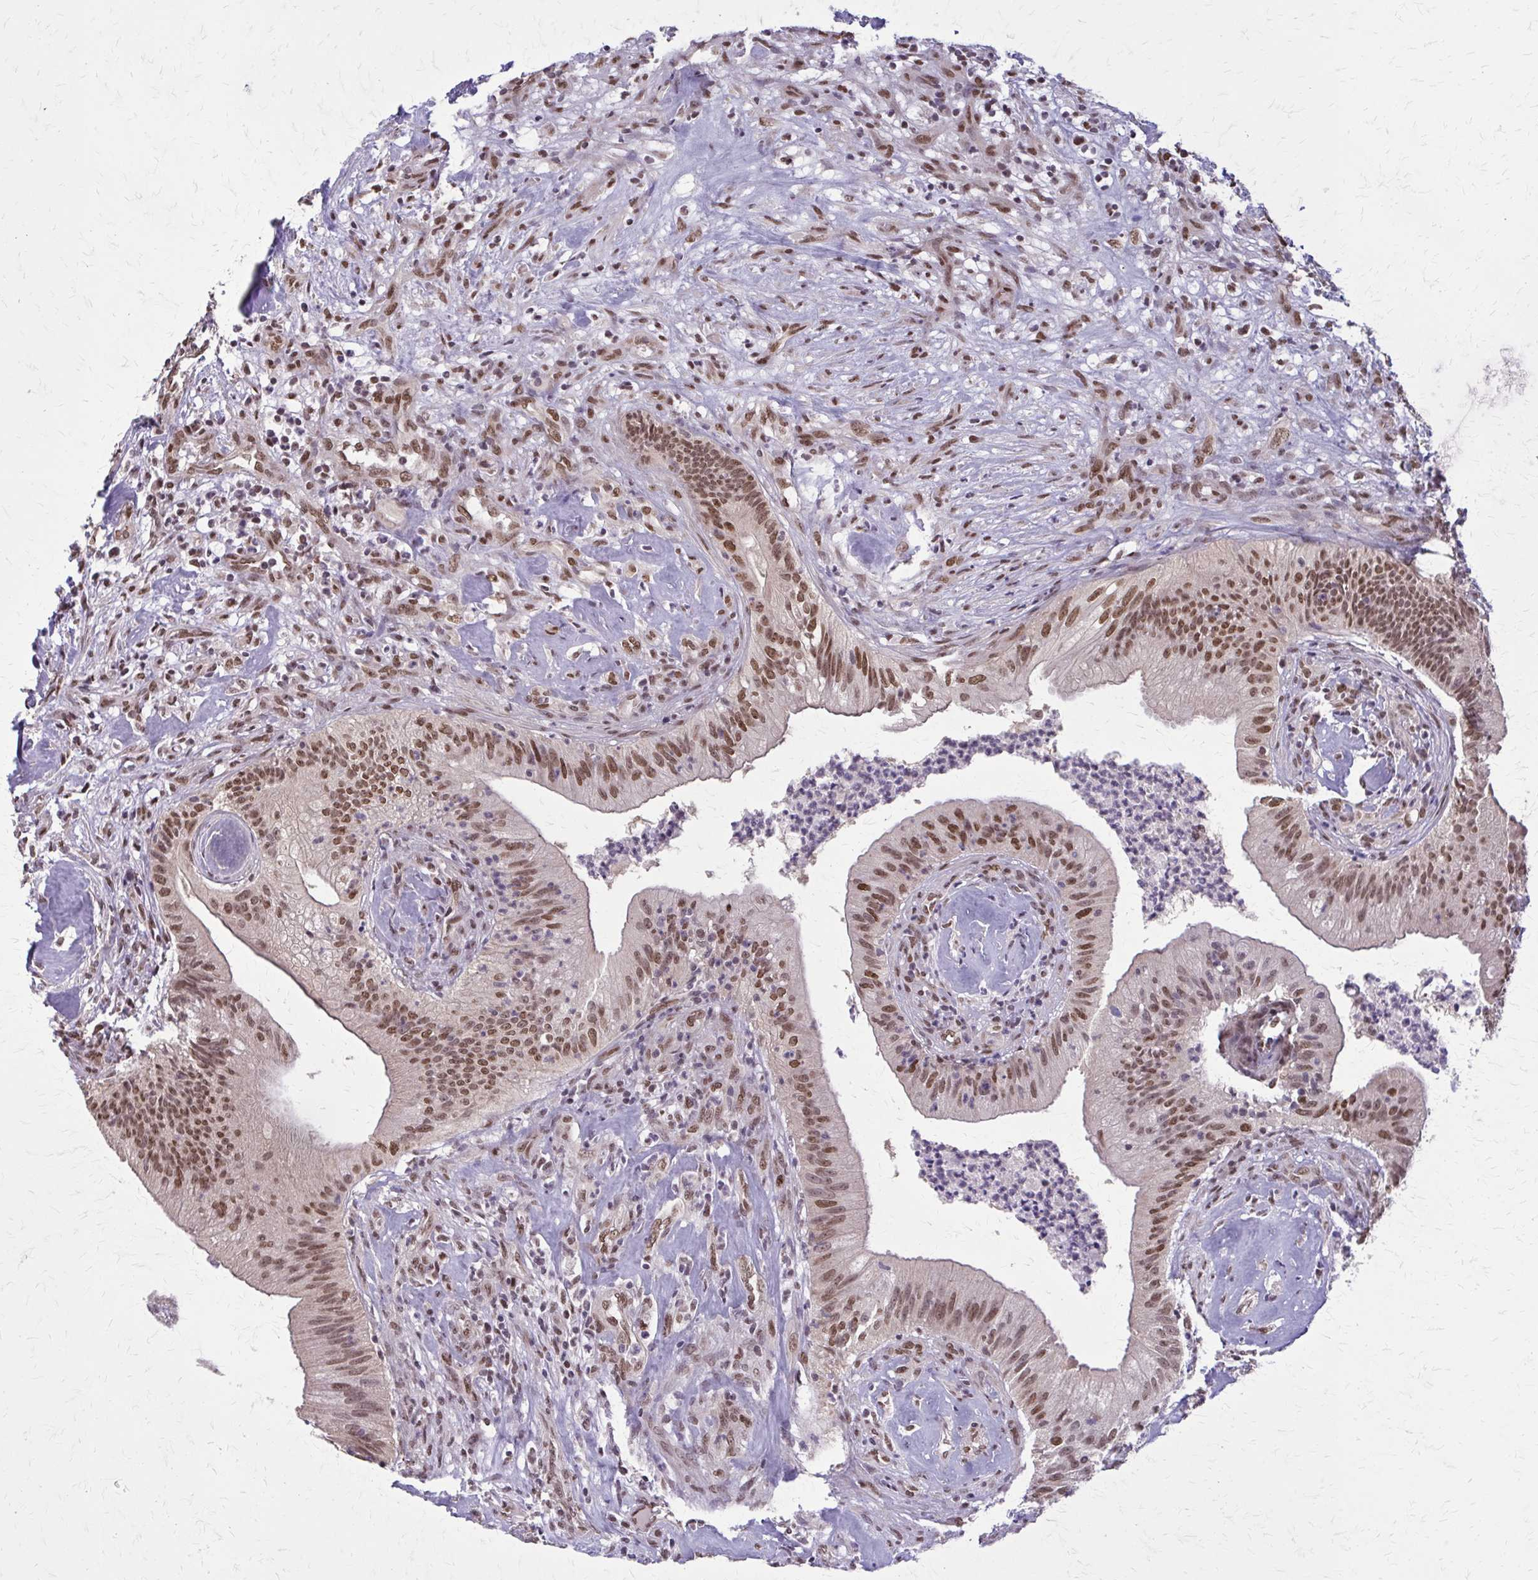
{"staining": {"intensity": "moderate", "quantity": ">75%", "location": "nuclear"}, "tissue": "head and neck cancer", "cell_type": "Tumor cells", "image_type": "cancer", "snomed": [{"axis": "morphology", "description": "Adenocarcinoma, NOS"}, {"axis": "topography", "description": "Head-Neck"}], "caption": "Moderate nuclear expression for a protein is present in about >75% of tumor cells of head and neck adenocarcinoma using immunohistochemistry.", "gene": "TTF1", "patient": {"sex": "male", "age": 44}}